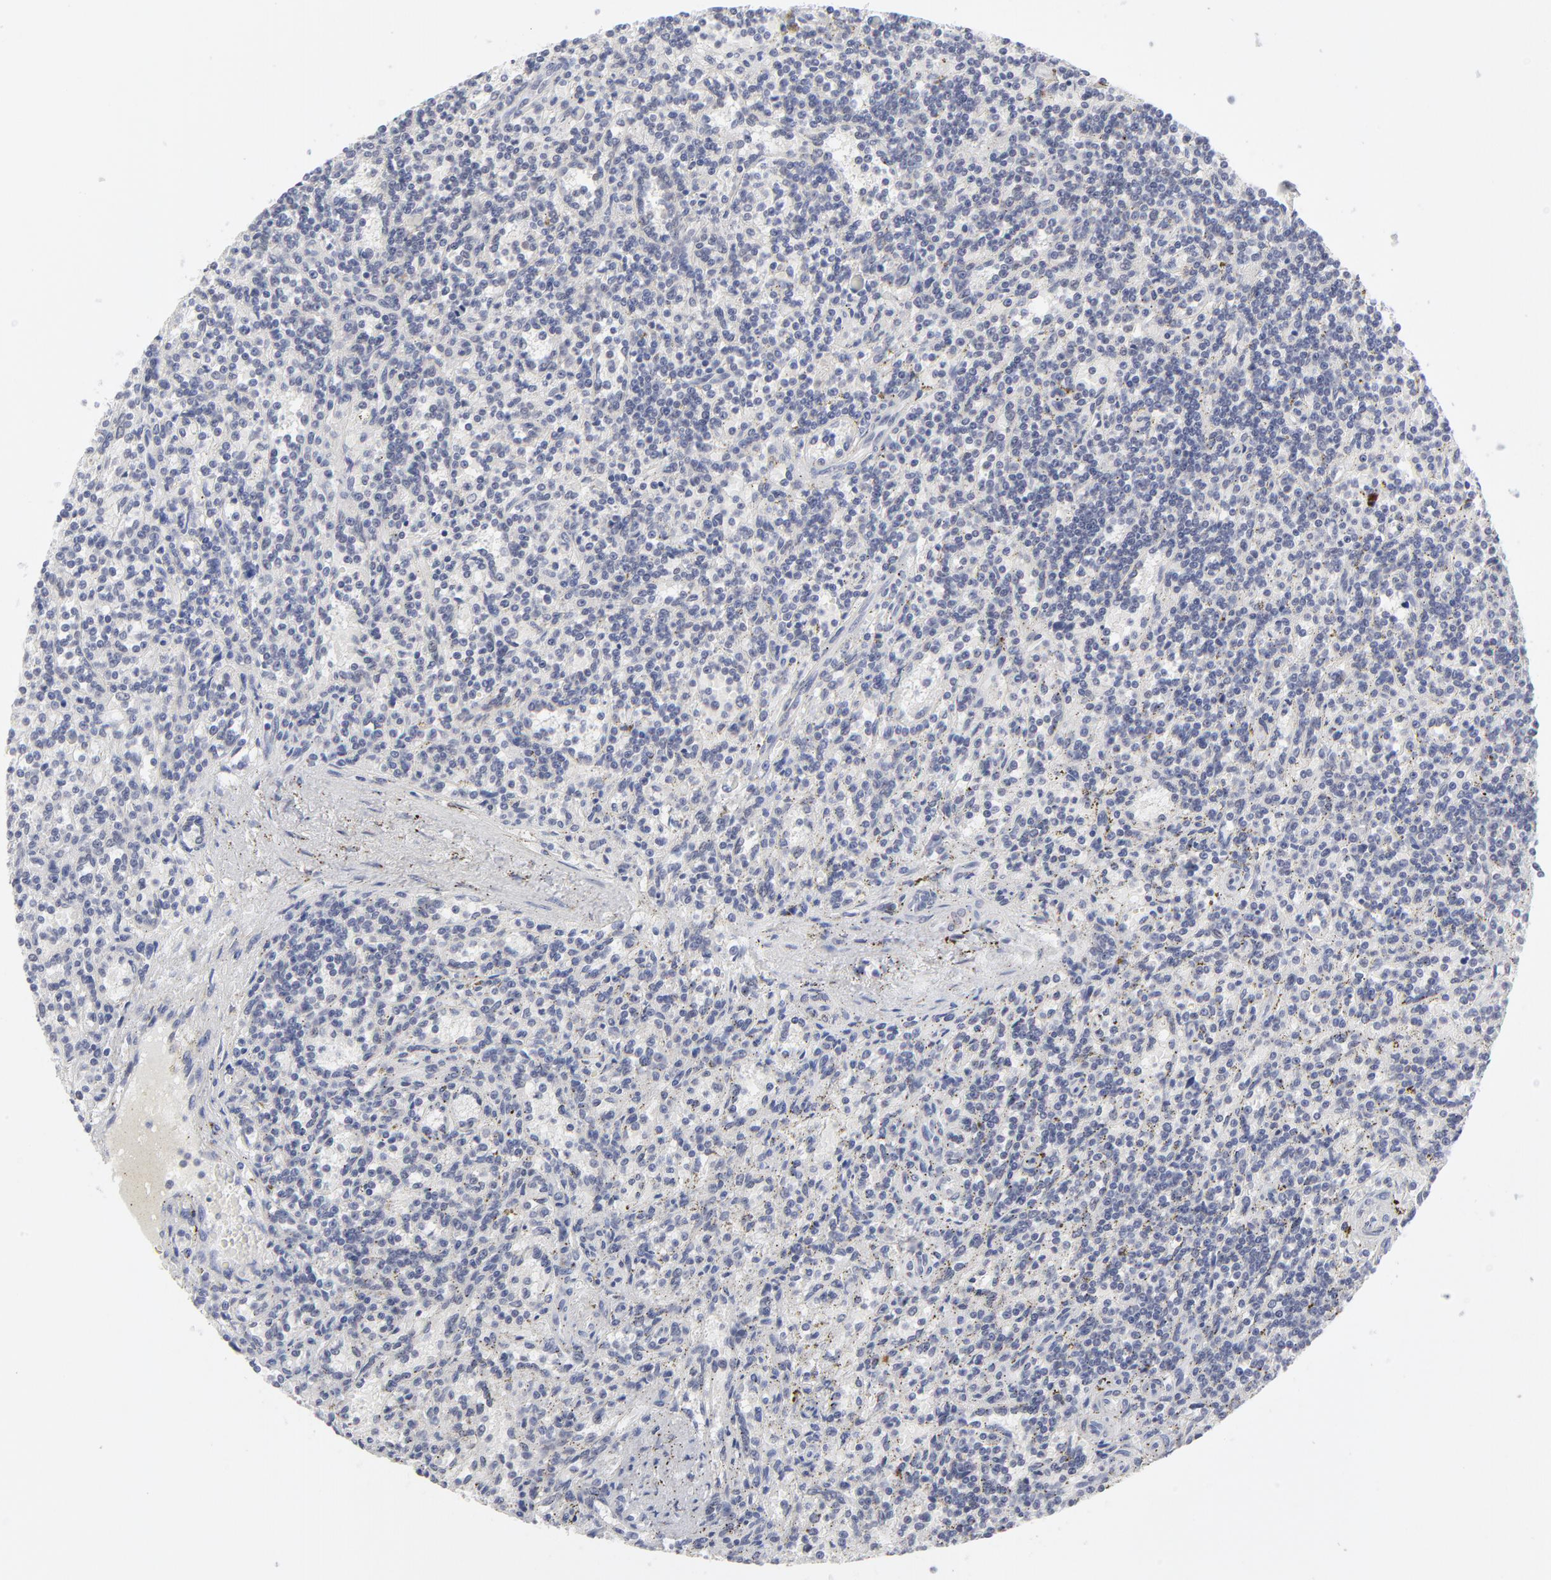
{"staining": {"intensity": "negative", "quantity": "none", "location": "none"}, "tissue": "lymphoma", "cell_type": "Tumor cells", "image_type": "cancer", "snomed": [{"axis": "morphology", "description": "Malignant lymphoma, non-Hodgkin's type, Low grade"}, {"axis": "topography", "description": "Spleen"}], "caption": "Immunohistochemistry (IHC) of lymphoma reveals no expression in tumor cells.", "gene": "NBN", "patient": {"sex": "male", "age": 73}}